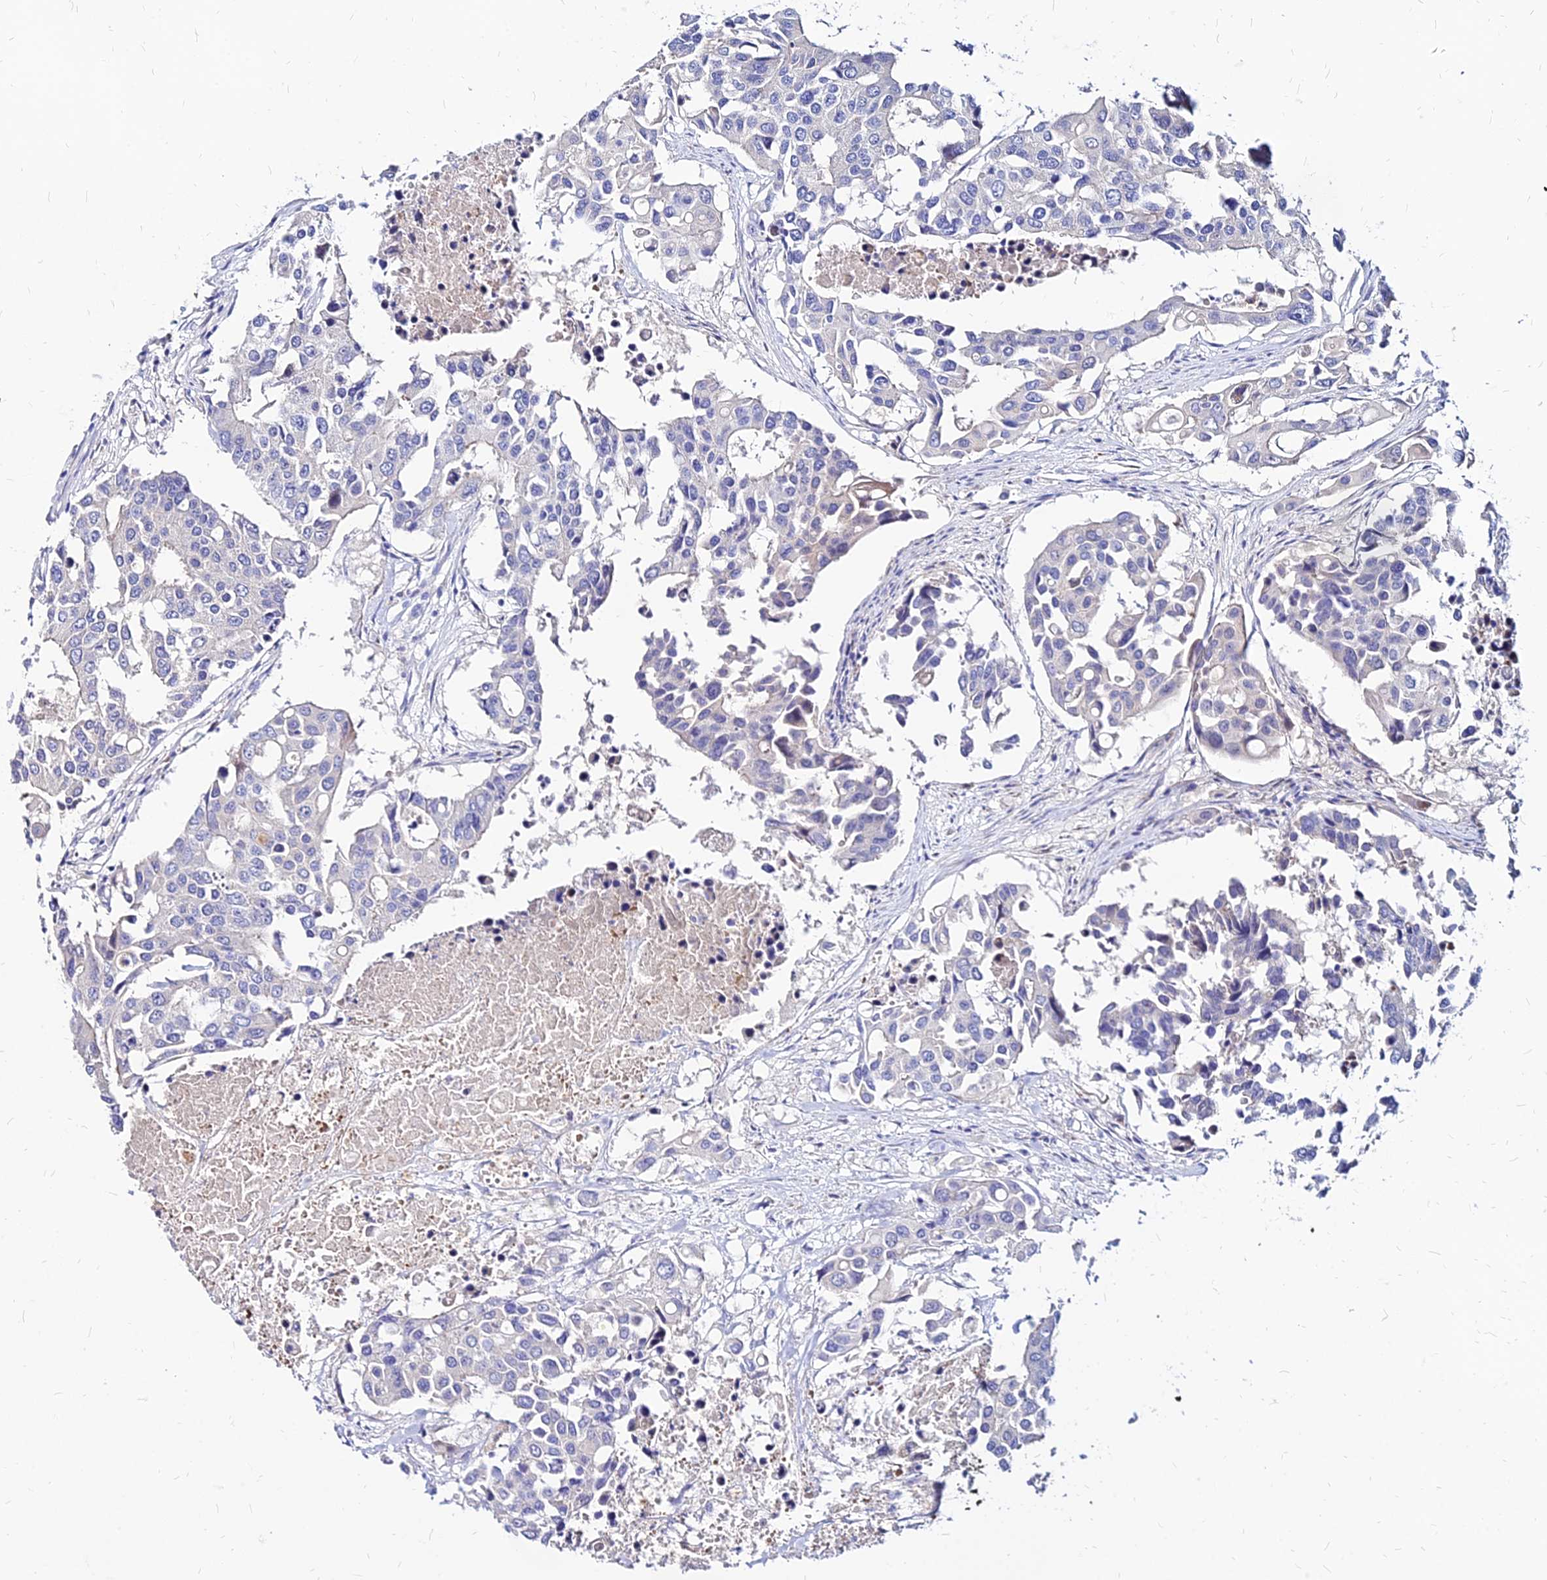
{"staining": {"intensity": "negative", "quantity": "none", "location": "none"}, "tissue": "colorectal cancer", "cell_type": "Tumor cells", "image_type": "cancer", "snomed": [{"axis": "morphology", "description": "Adenocarcinoma, NOS"}, {"axis": "topography", "description": "Colon"}], "caption": "DAB (3,3'-diaminobenzidine) immunohistochemical staining of human colorectal adenocarcinoma reveals no significant positivity in tumor cells.", "gene": "ACSM6", "patient": {"sex": "male", "age": 77}}